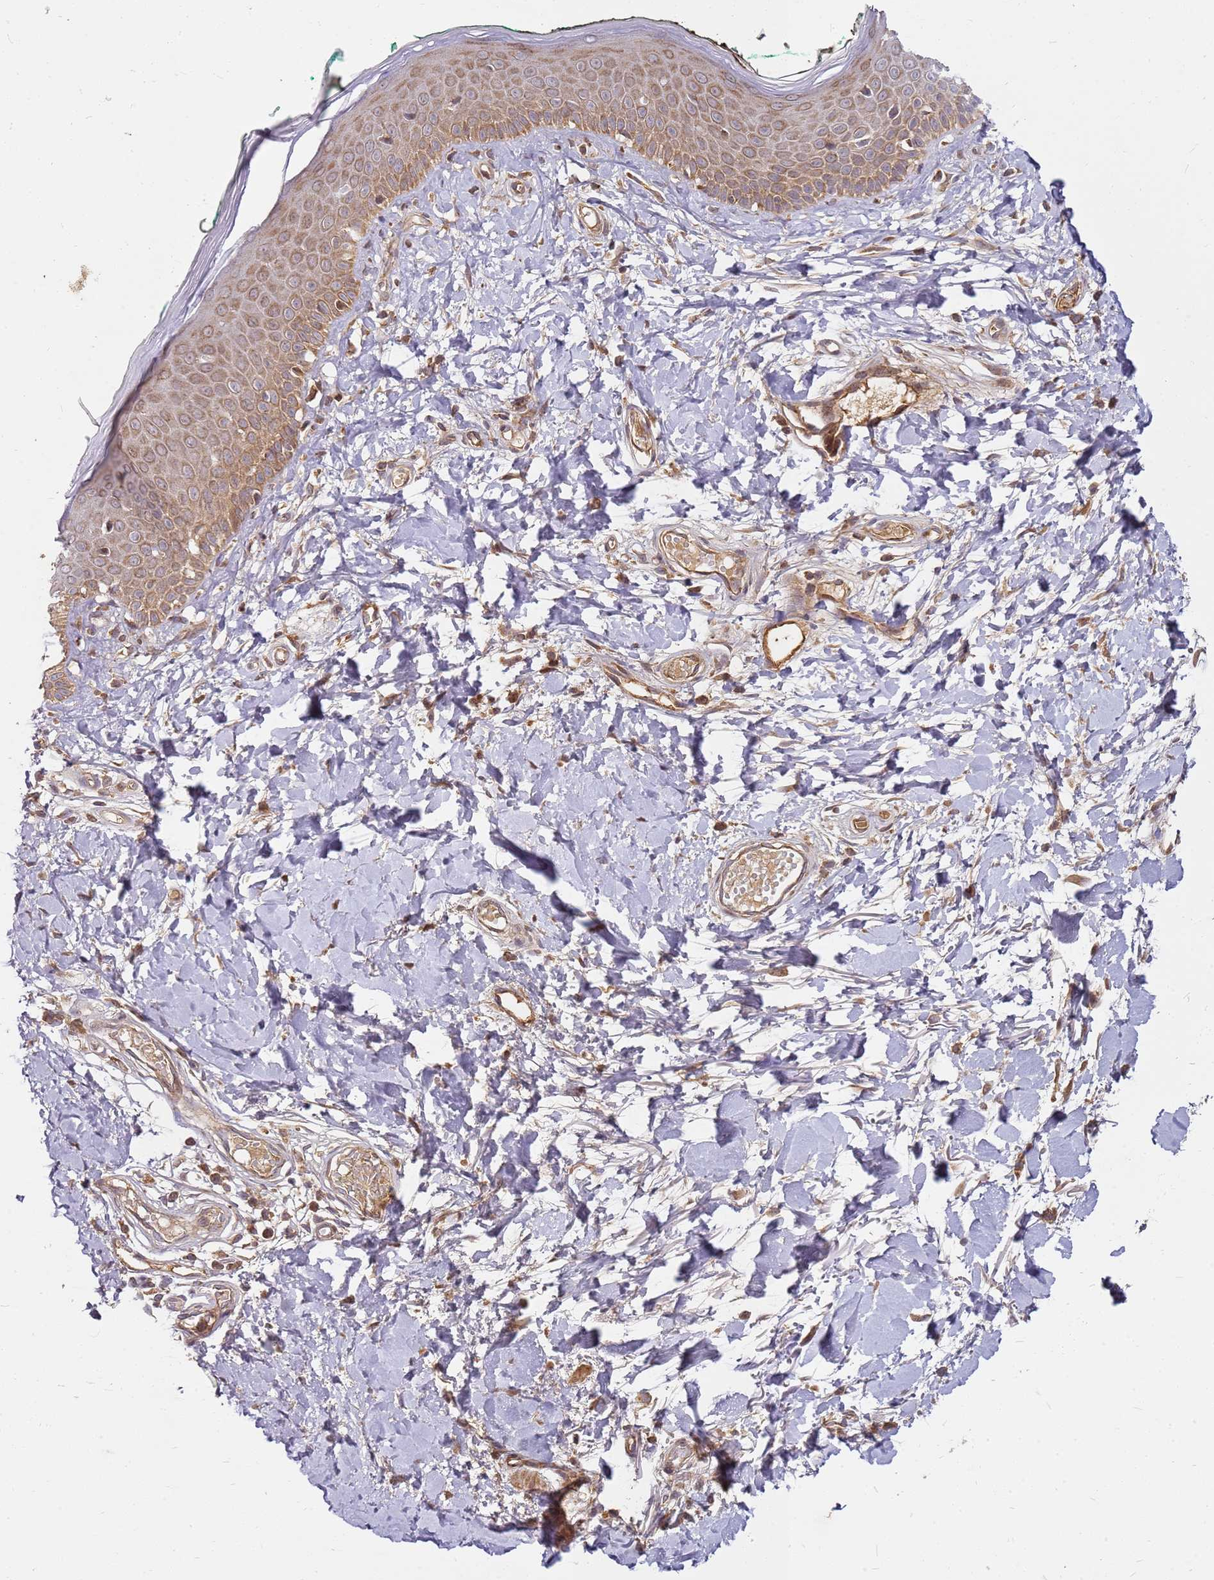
{"staining": {"intensity": "moderate", "quantity": ">75%", "location": "cytoplasmic/membranous,nuclear"}, "tissue": "skin", "cell_type": "Fibroblasts", "image_type": "normal", "snomed": [{"axis": "morphology", "description": "Normal tissue, NOS"}, {"axis": "morphology", "description": "Malignant melanoma, NOS"}, {"axis": "topography", "description": "Skin"}], "caption": "A brown stain labels moderate cytoplasmic/membranous,nuclear staining of a protein in fibroblasts of normal human skin.", "gene": "CCDC159", "patient": {"sex": "male", "age": 62}}